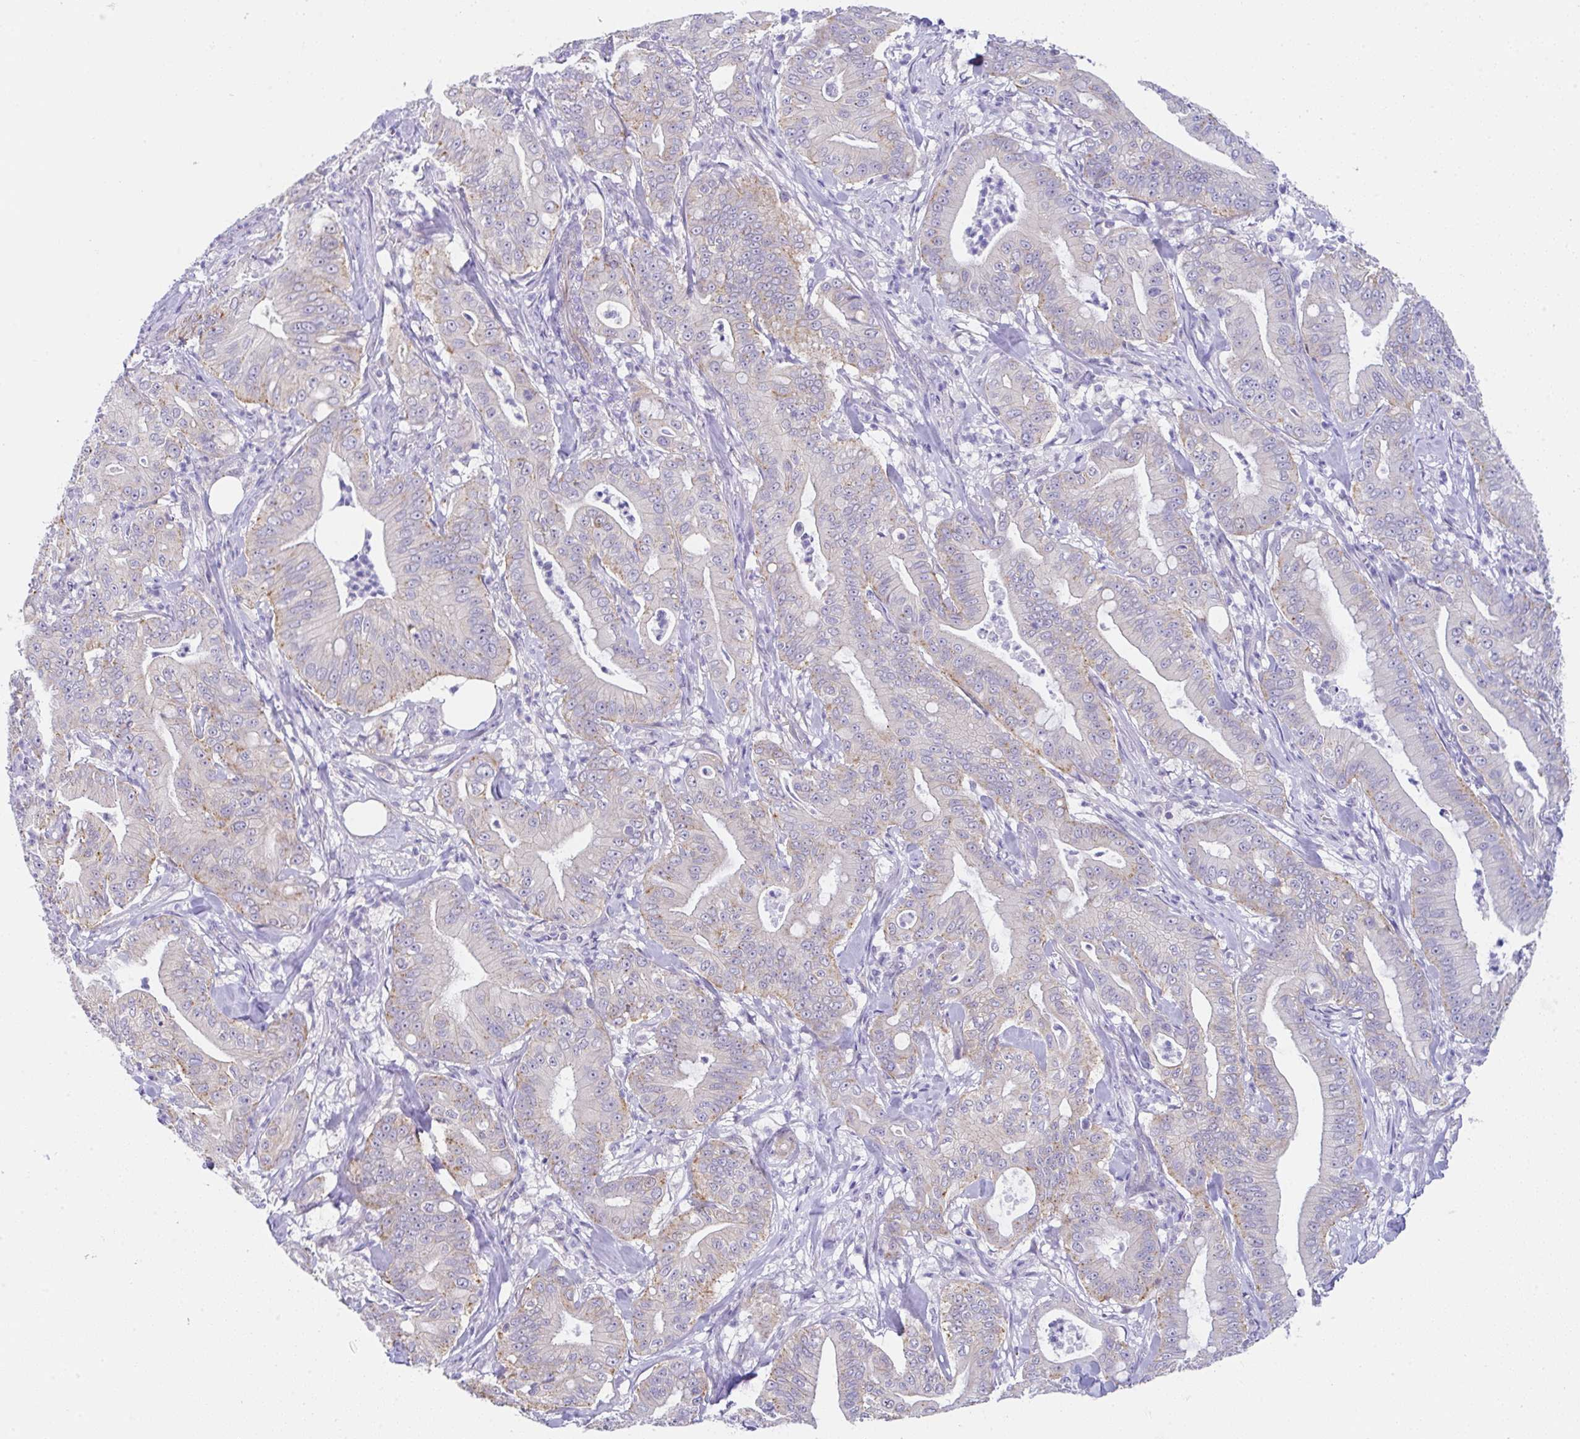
{"staining": {"intensity": "weak", "quantity": "<25%", "location": "cytoplasmic/membranous"}, "tissue": "pancreatic cancer", "cell_type": "Tumor cells", "image_type": "cancer", "snomed": [{"axis": "morphology", "description": "Adenocarcinoma, NOS"}, {"axis": "topography", "description": "Pancreas"}], "caption": "Tumor cells are negative for protein expression in human pancreatic cancer (adenocarcinoma).", "gene": "CGNL1", "patient": {"sex": "male", "age": 71}}